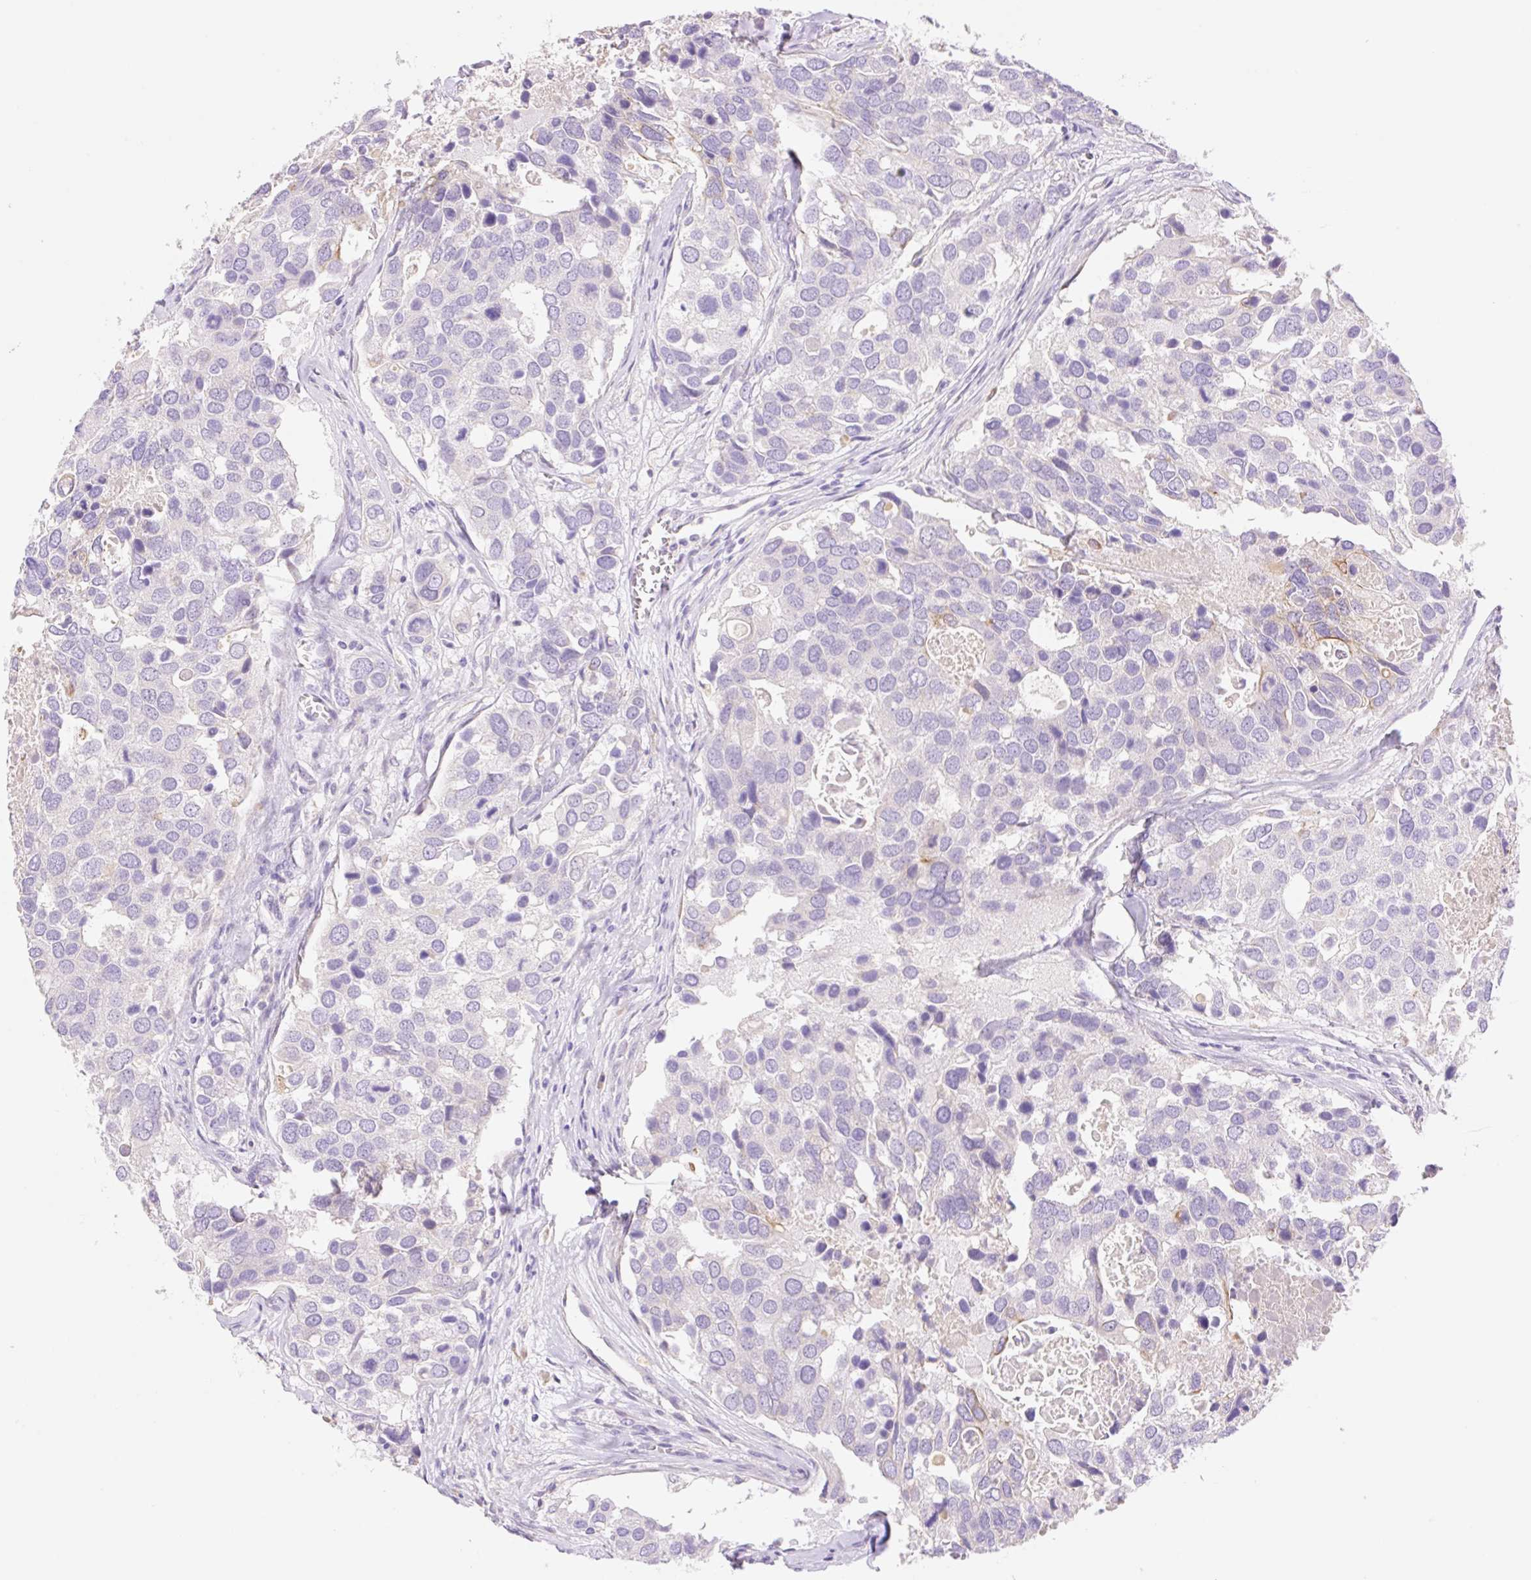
{"staining": {"intensity": "negative", "quantity": "none", "location": "none"}, "tissue": "breast cancer", "cell_type": "Tumor cells", "image_type": "cancer", "snomed": [{"axis": "morphology", "description": "Duct carcinoma"}, {"axis": "topography", "description": "Breast"}], "caption": "Immunohistochemical staining of human invasive ductal carcinoma (breast) demonstrates no significant positivity in tumor cells.", "gene": "DENND5A", "patient": {"sex": "female", "age": 83}}